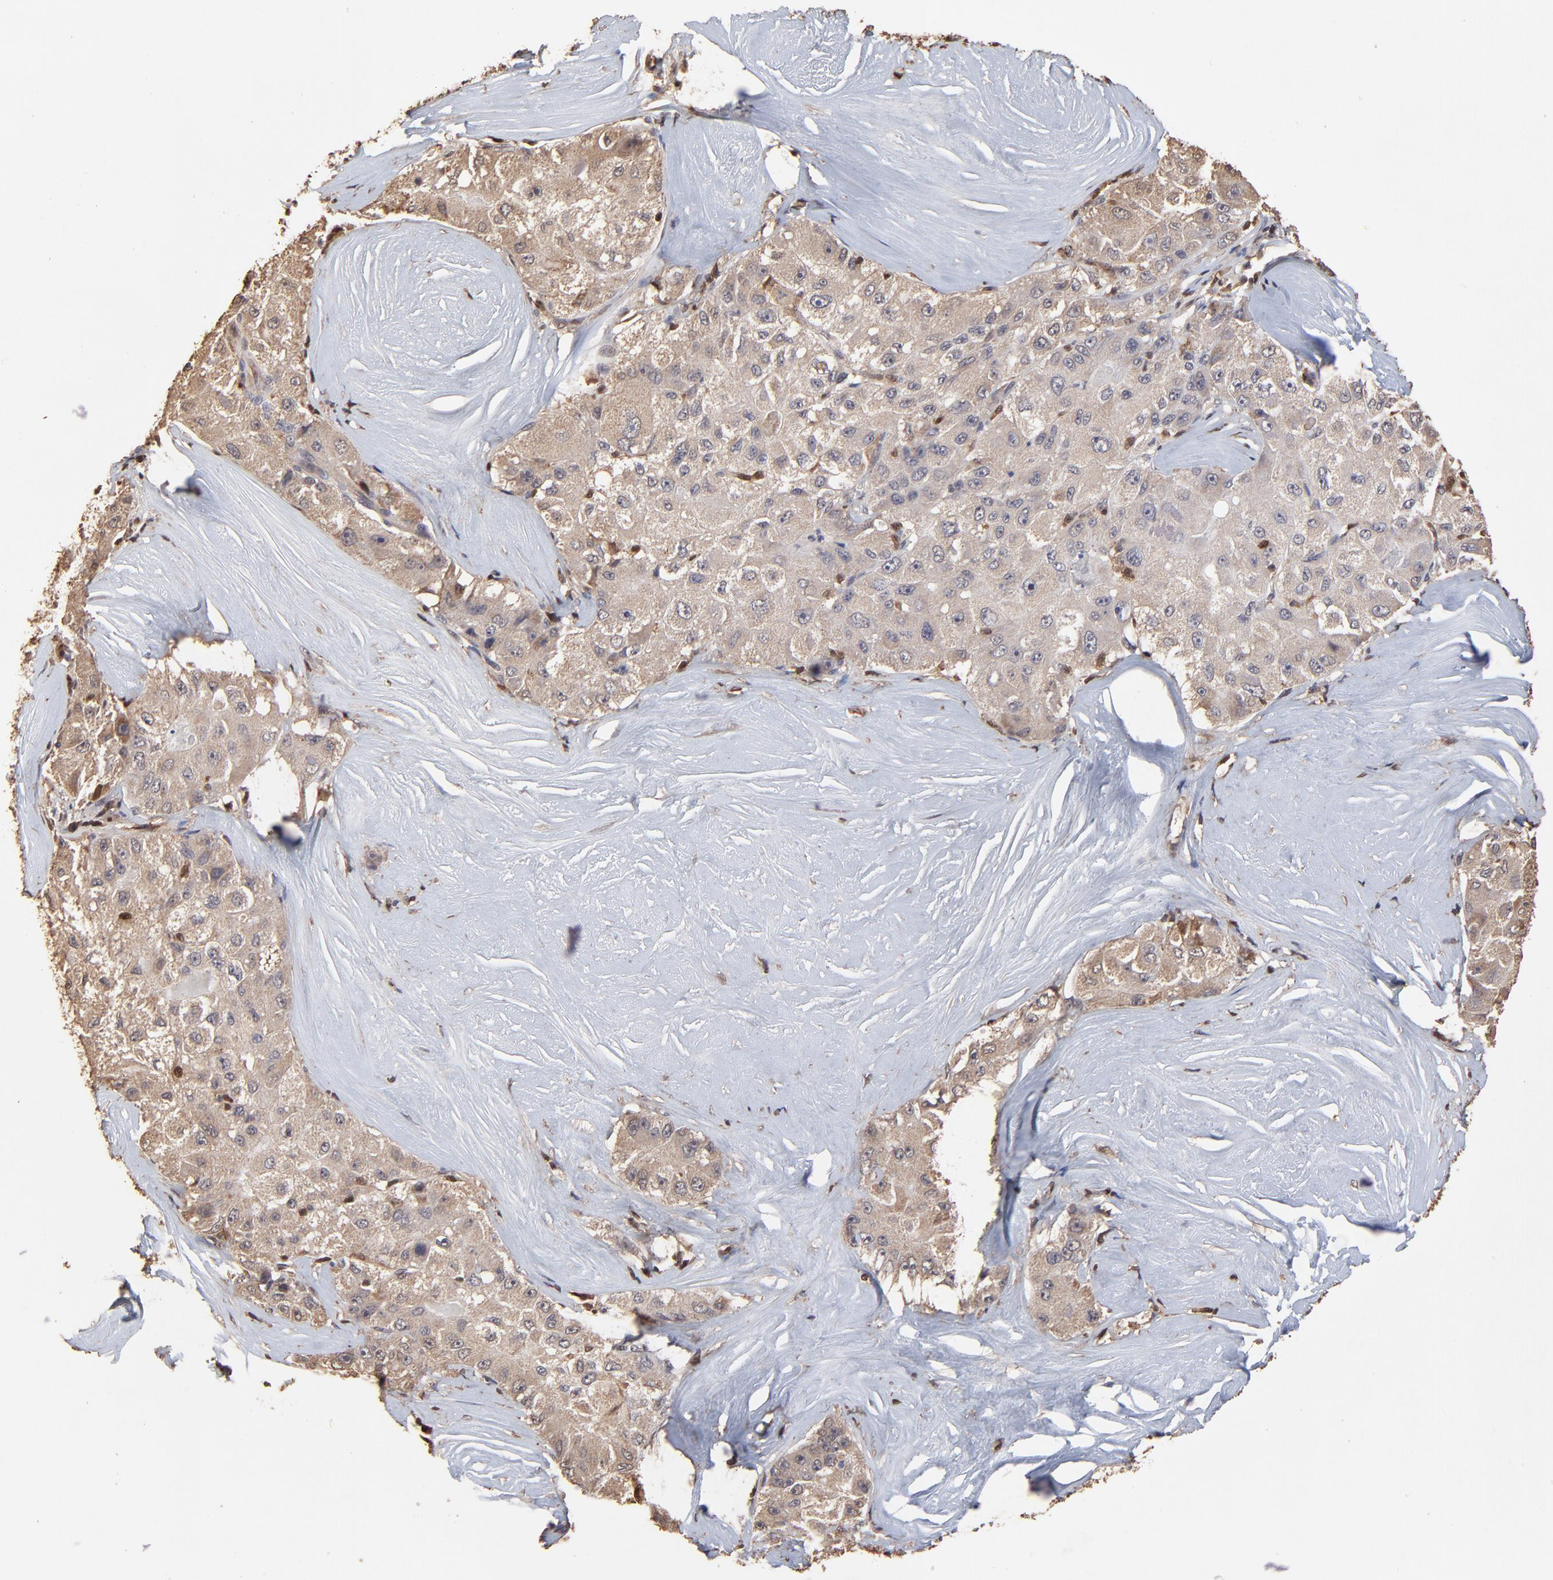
{"staining": {"intensity": "weak", "quantity": ">75%", "location": "cytoplasmic/membranous"}, "tissue": "liver cancer", "cell_type": "Tumor cells", "image_type": "cancer", "snomed": [{"axis": "morphology", "description": "Carcinoma, Hepatocellular, NOS"}, {"axis": "topography", "description": "Liver"}], "caption": "About >75% of tumor cells in hepatocellular carcinoma (liver) demonstrate weak cytoplasmic/membranous protein positivity as visualized by brown immunohistochemical staining.", "gene": "CASP1", "patient": {"sex": "male", "age": 80}}